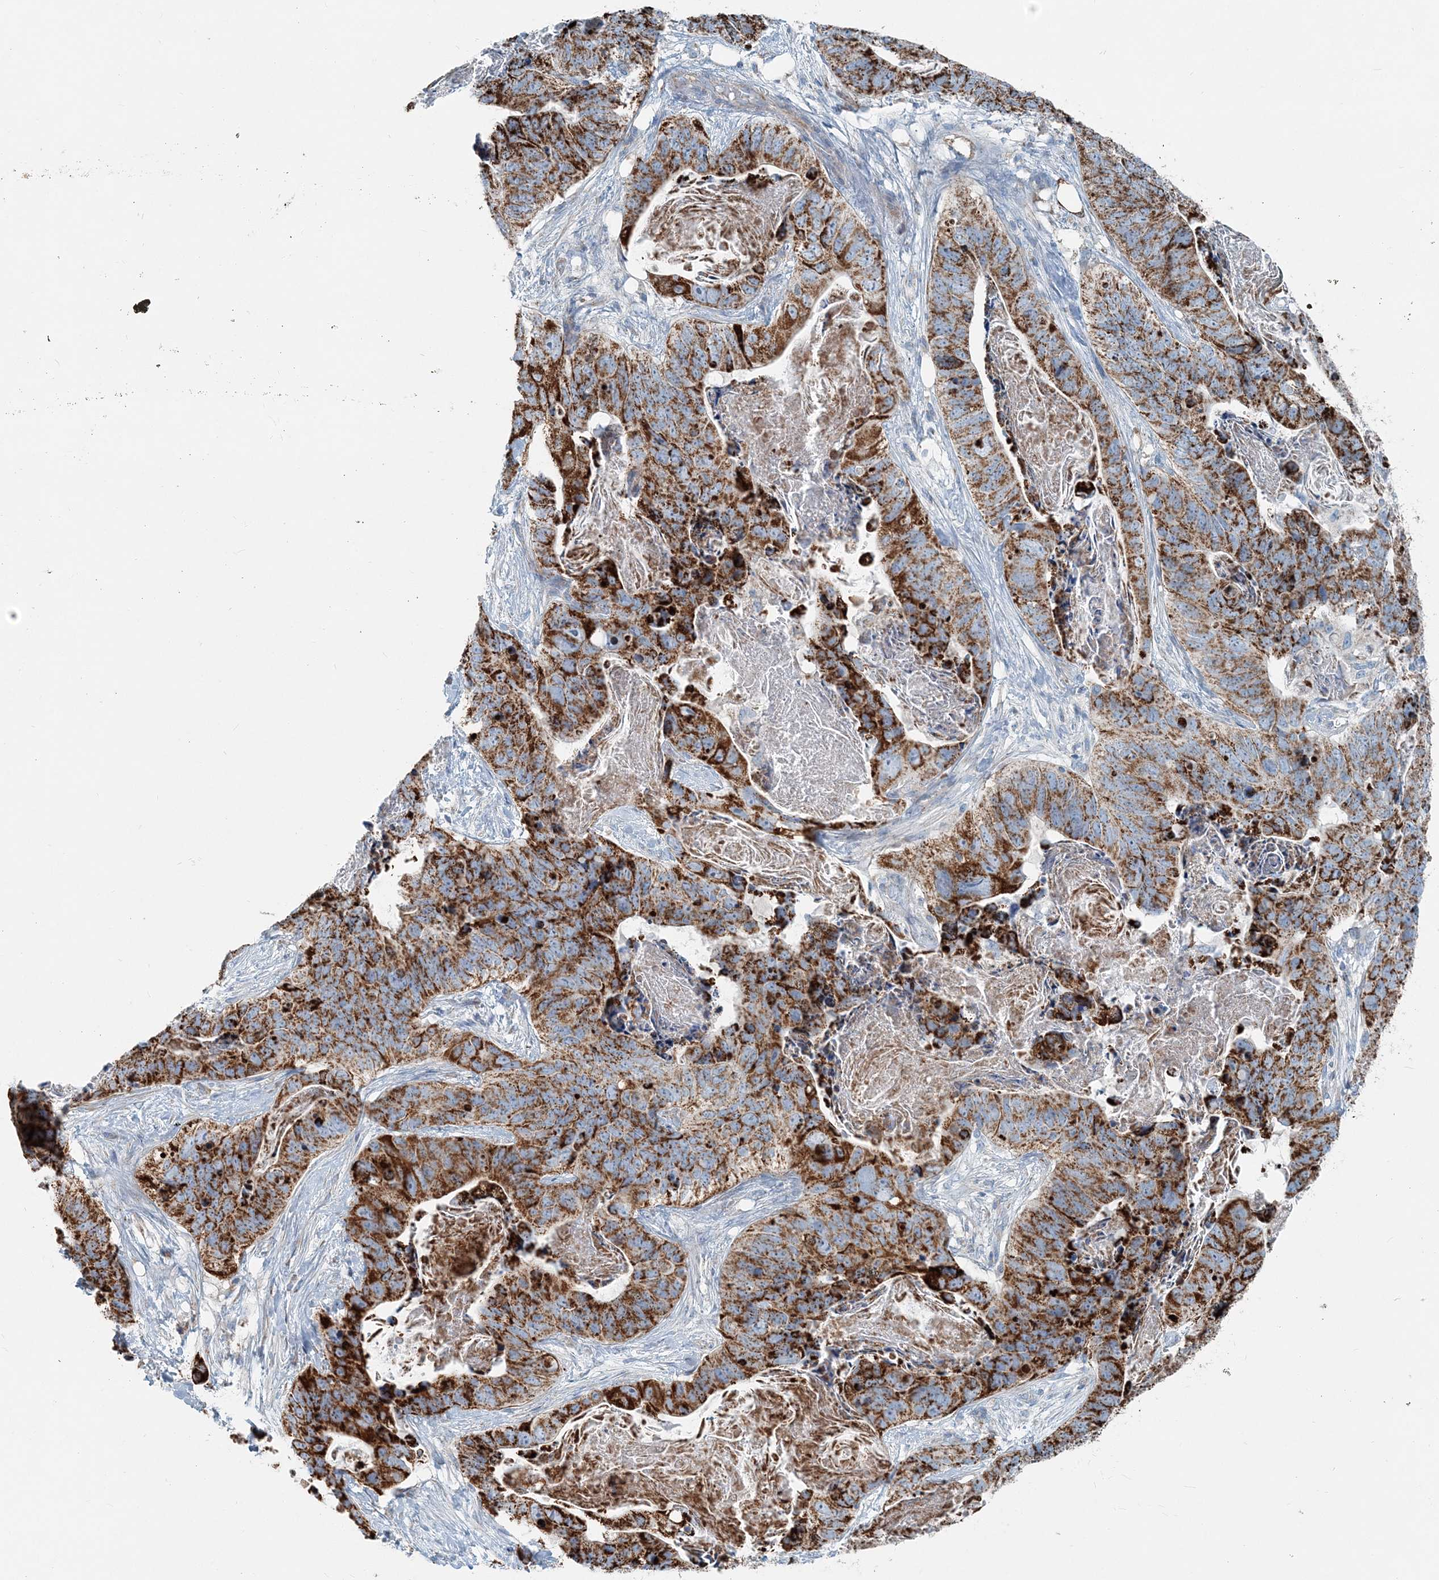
{"staining": {"intensity": "strong", "quantity": ">75%", "location": "cytoplasmic/membranous"}, "tissue": "stomach cancer", "cell_type": "Tumor cells", "image_type": "cancer", "snomed": [{"axis": "morphology", "description": "Adenocarcinoma, NOS"}, {"axis": "topography", "description": "Stomach"}], "caption": "Adenocarcinoma (stomach) stained for a protein (brown) demonstrates strong cytoplasmic/membranous positive expression in approximately >75% of tumor cells.", "gene": "INTU", "patient": {"sex": "female", "age": 89}}